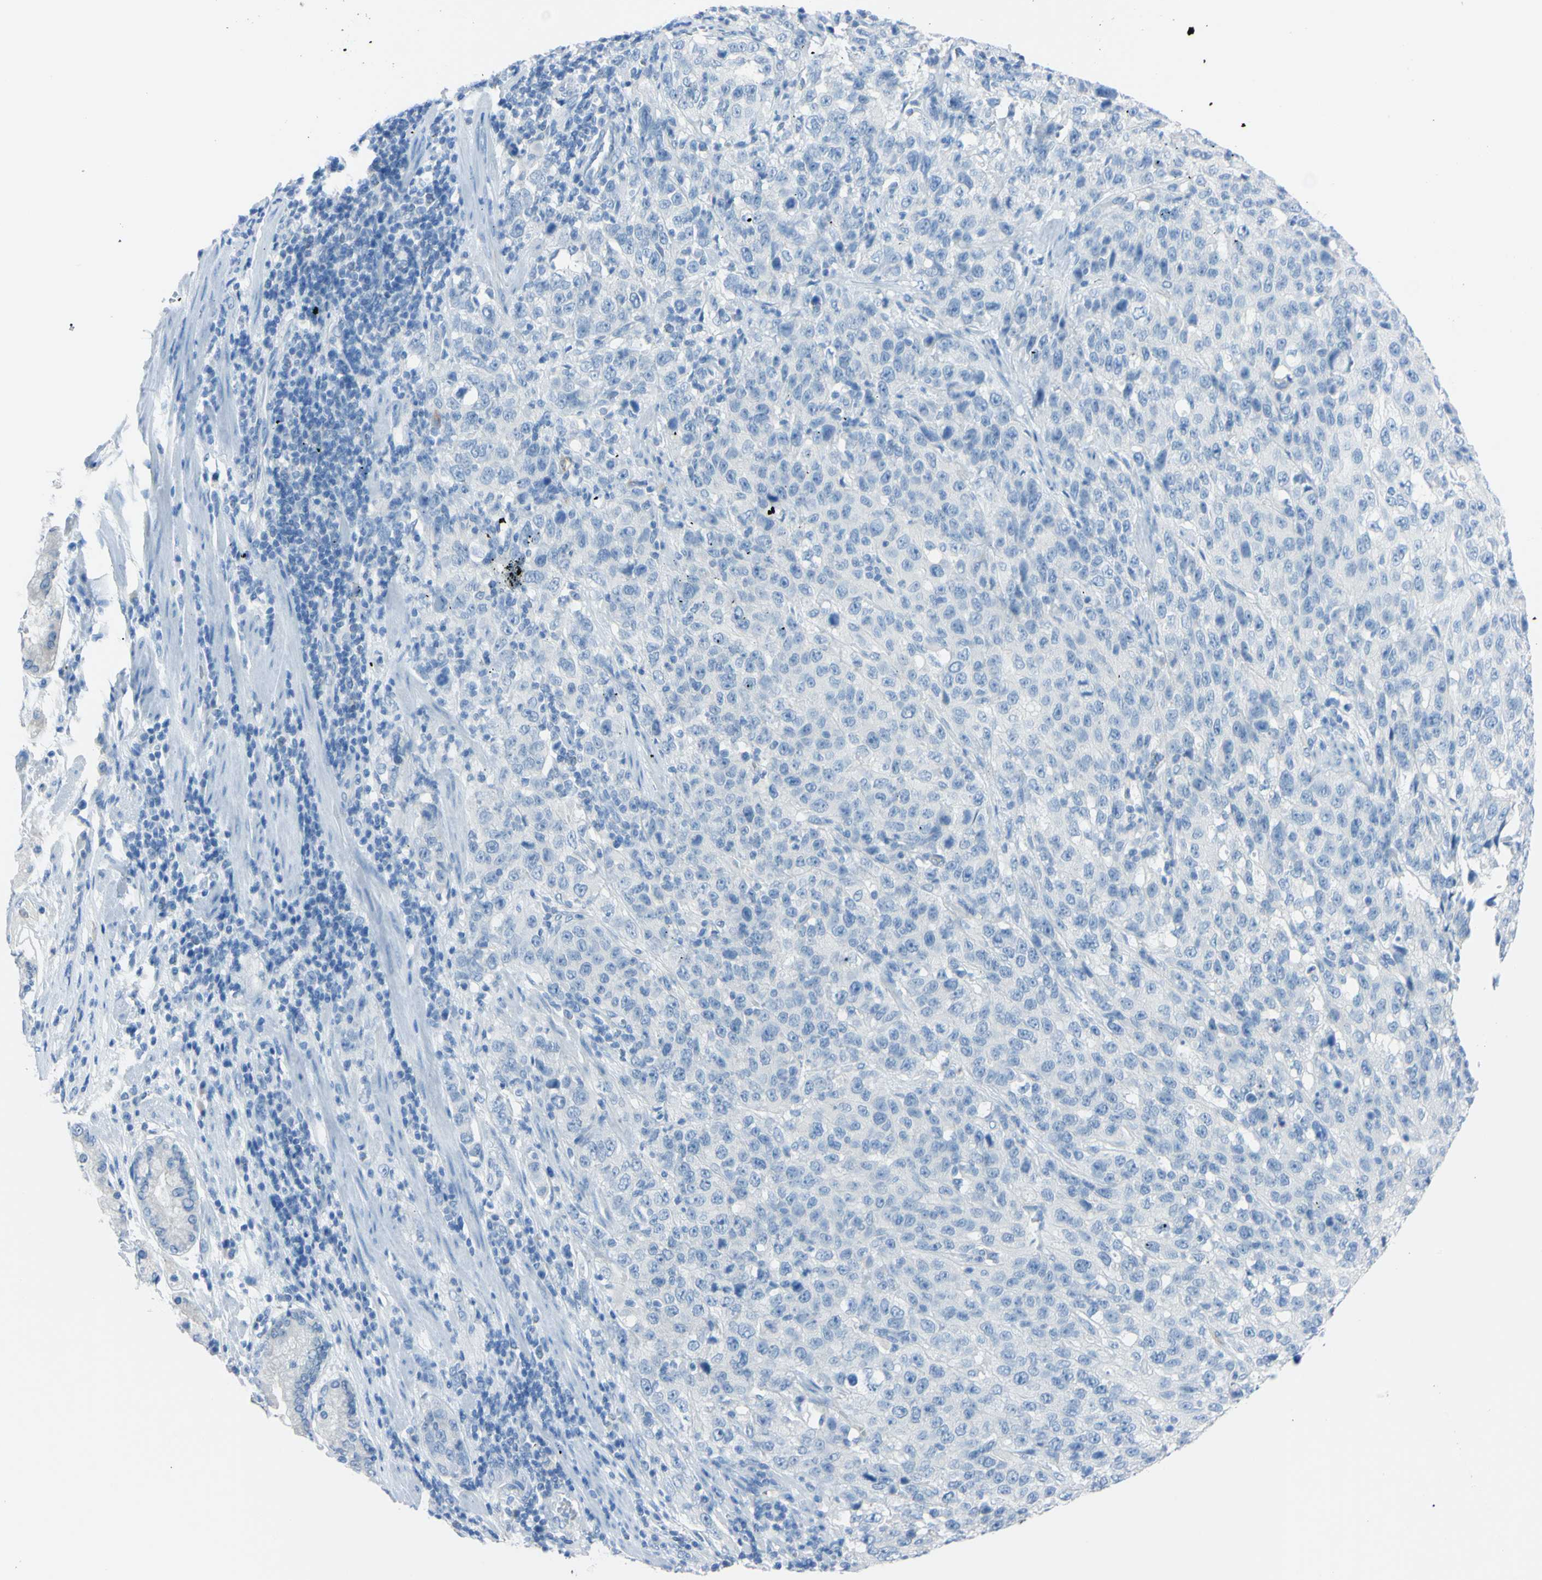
{"staining": {"intensity": "negative", "quantity": "none", "location": "none"}, "tissue": "stomach cancer", "cell_type": "Tumor cells", "image_type": "cancer", "snomed": [{"axis": "morphology", "description": "Normal tissue, NOS"}, {"axis": "morphology", "description": "Adenocarcinoma, NOS"}, {"axis": "topography", "description": "Stomach"}], "caption": "Immunohistochemistry (IHC) photomicrograph of neoplastic tissue: stomach adenocarcinoma stained with DAB (3,3'-diaminobenzidine) demonstrates no significant protein positivity in tumor cells. (Brightfield microscopy of DAB IHC at high magnification).", "gene": "FOLH1", "patient": {"sex": "male", "age": 48}}